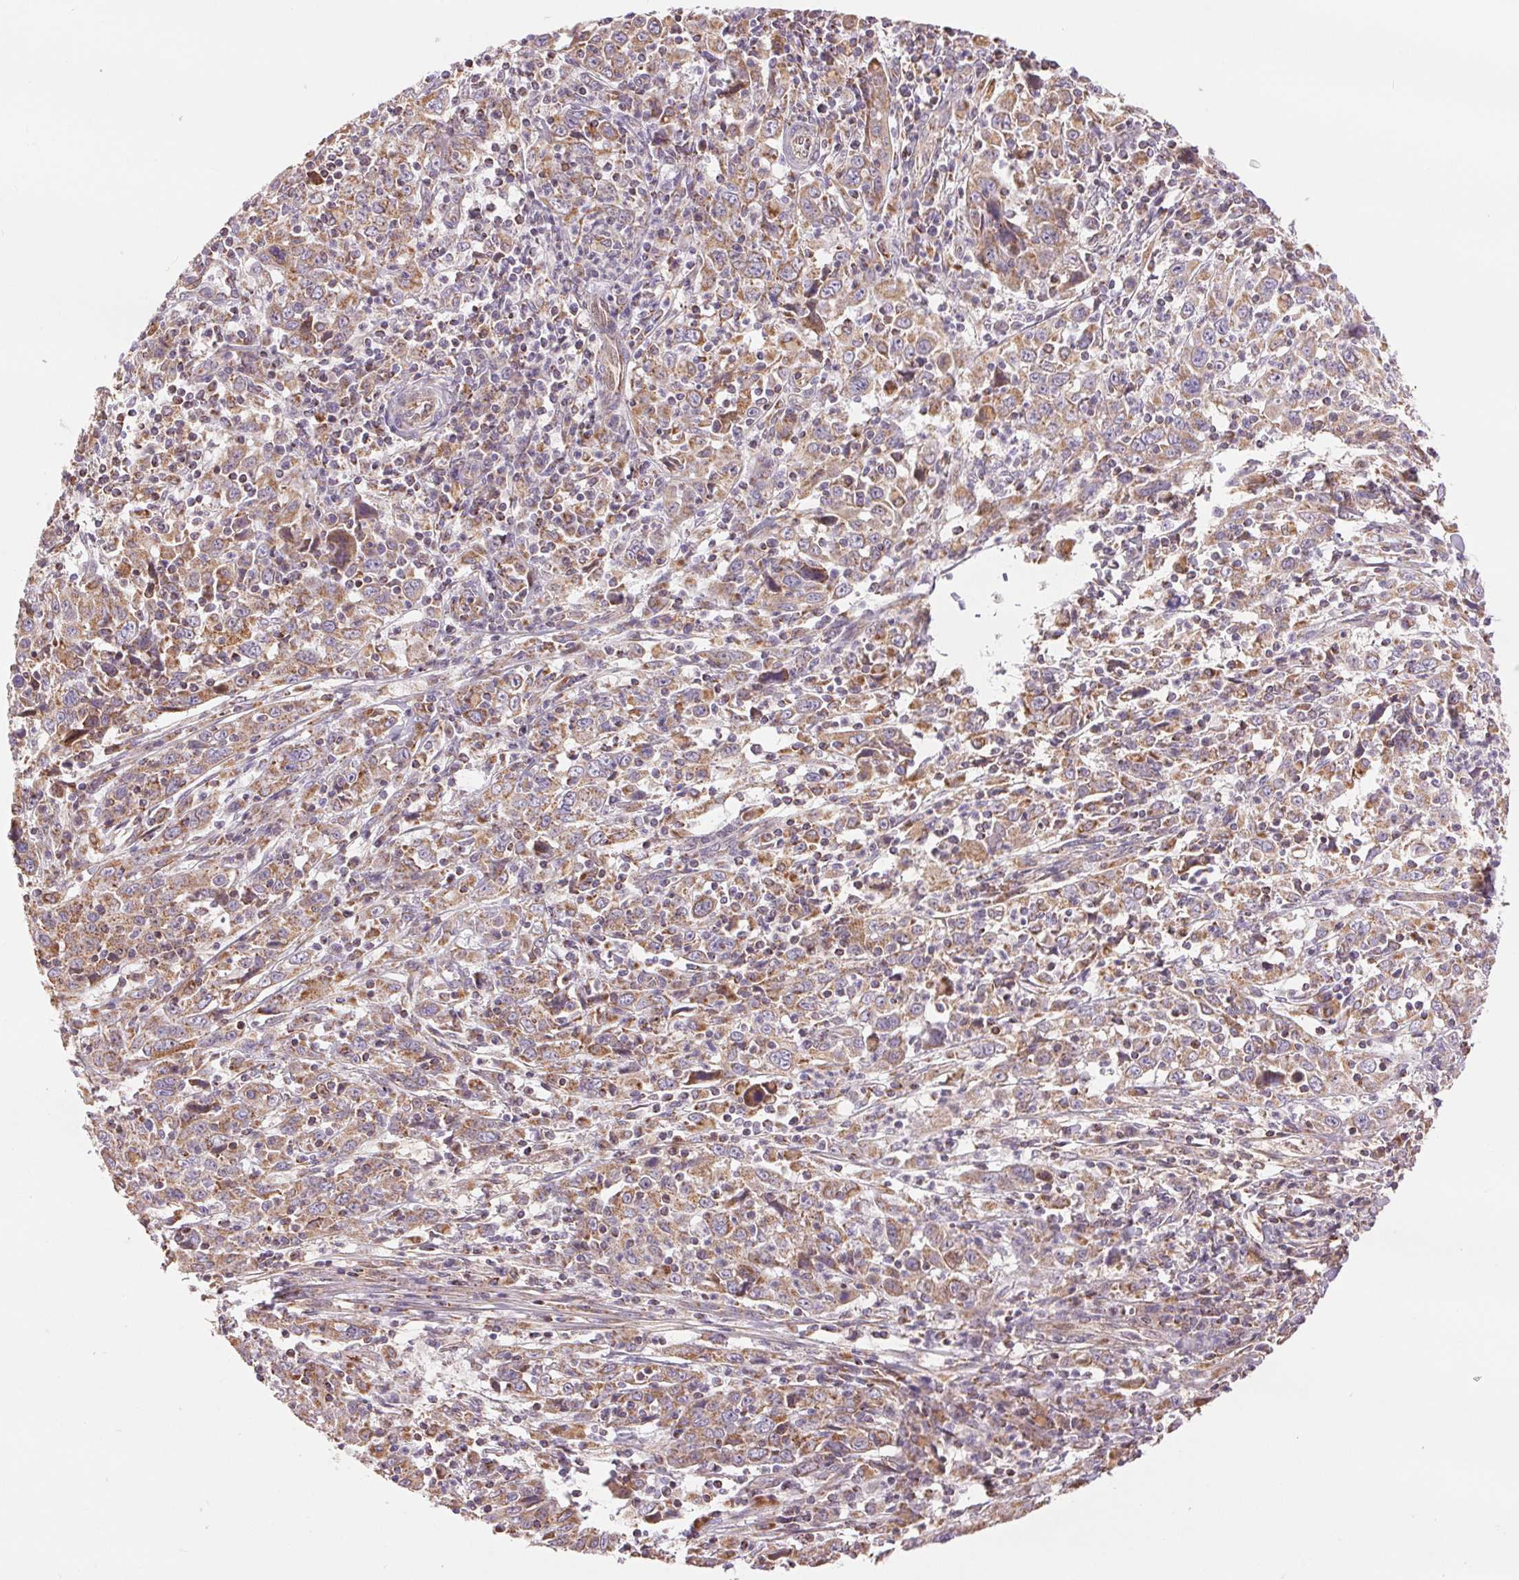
{"staining": {"intensity": "weak", "quantity": ">75%", "location": "cytoplasmic/membranous"}, "tissue": "cervical cancer", "cell_type": "Tumor cells", "image_type": "cancer", "snomed": [{"axis": "morphology", "description": "Squamous cell carcinoma, NOS"}, {"axis": "topography", "description": "Cervix"}], "caption": "IHC photomicrograph of cervical squamous cell carcinoma stained for a protein (brown), which exhibits low levels of weak cytoplasmic/membranous expression in approximately >75% of tumor cells.", "gene": "DGUOK", "patient": {"sex": "female", "age": 46}}